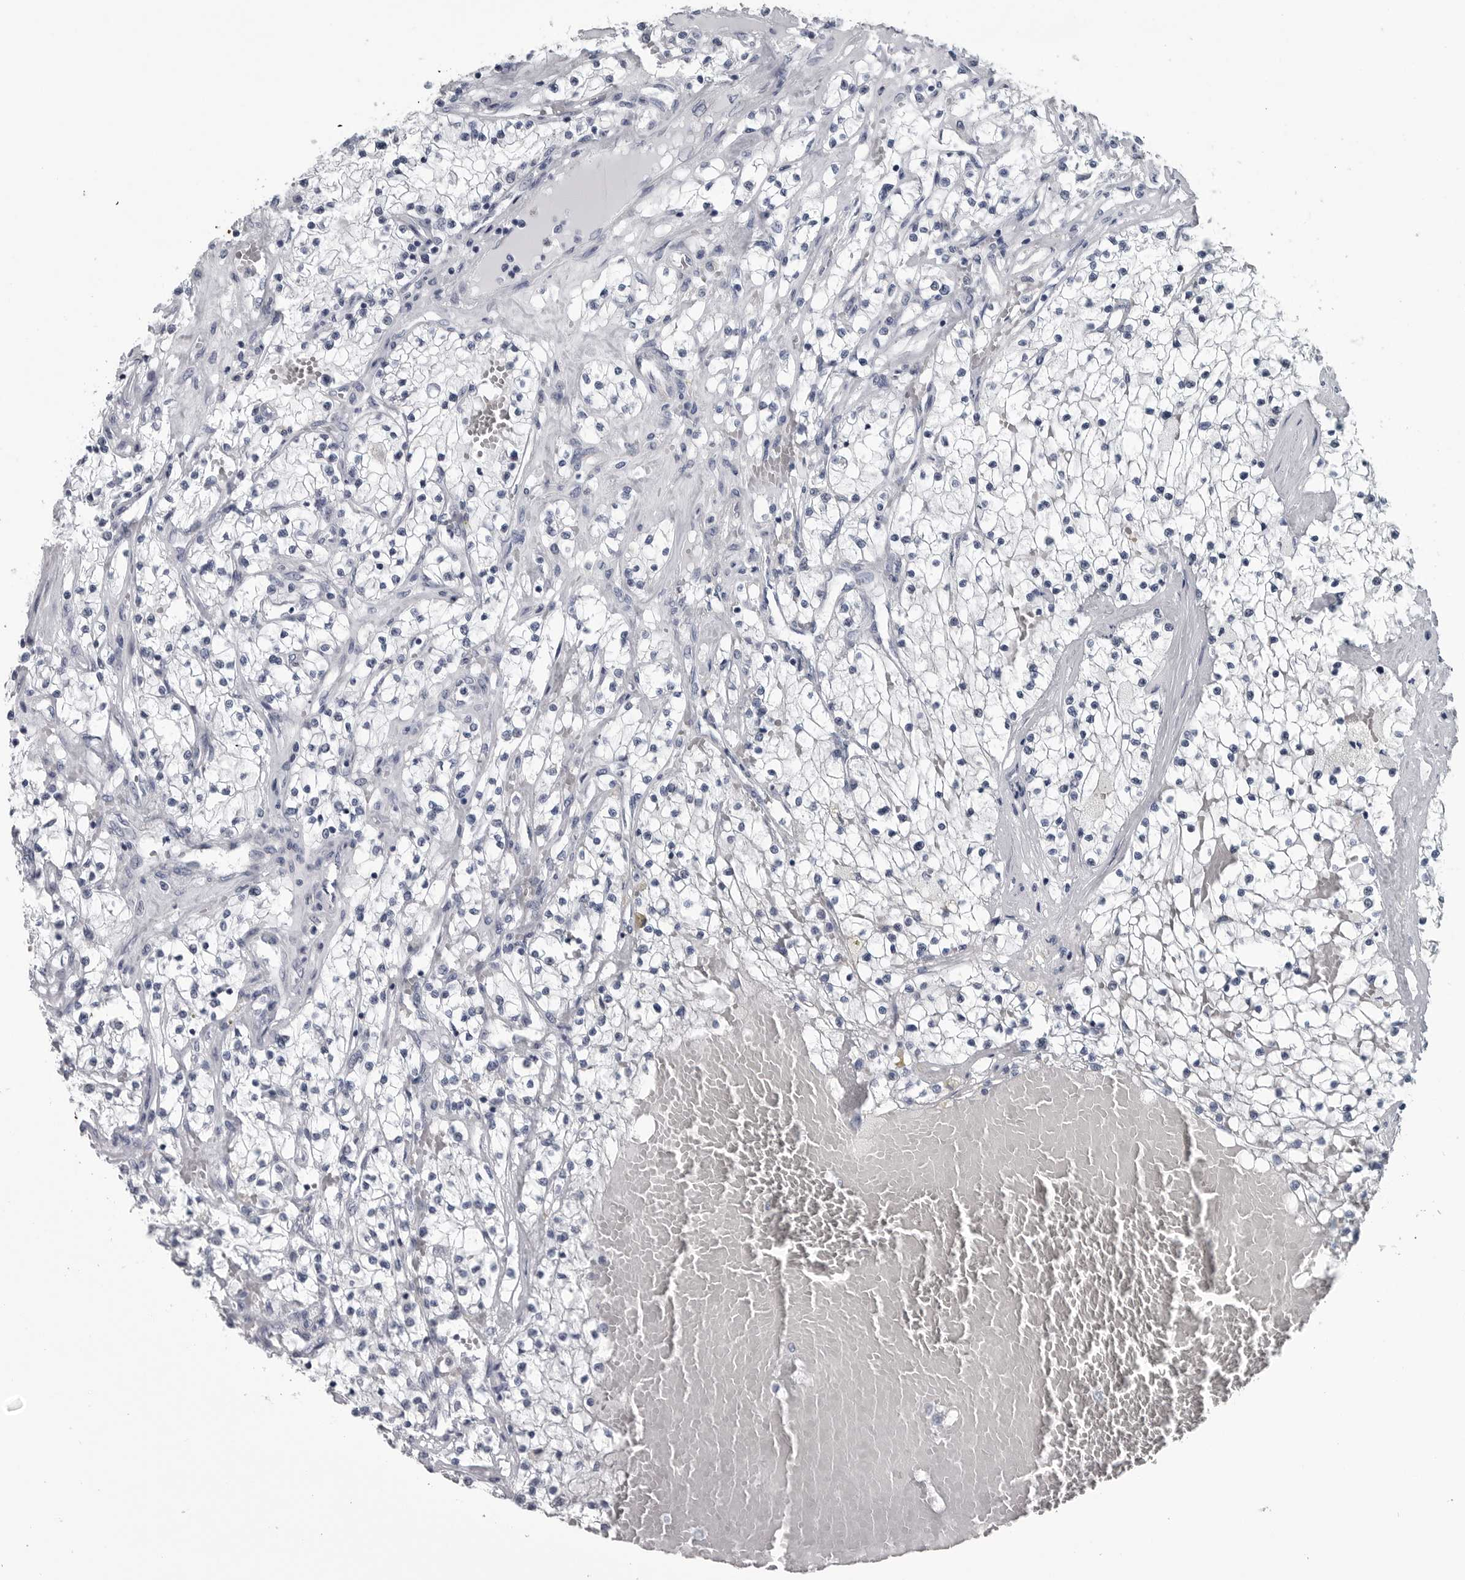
{"staining": {"intensity": "negative", "quantity": "none", "location": "none"}, "tissue": "renal cancer", "cell_type": "Tumor cells", "image_type": "cancer", "snomed": [{"axis": "morphology", "description": "Normal tissue, NOS"}, {"axis": "morphology", "description": "Adenocarcinoma, NOS"}, {"axis": "topography", "description": "Kidney"}], "caption": "Tumor cells show no significant expression in renal adenocarcinoma. (Brightfield microscopy of DAB immunohistochemistry (IHC) at high magnification).", "gene": "MYOC", "patient": {"sex": "male", "age": 68}}